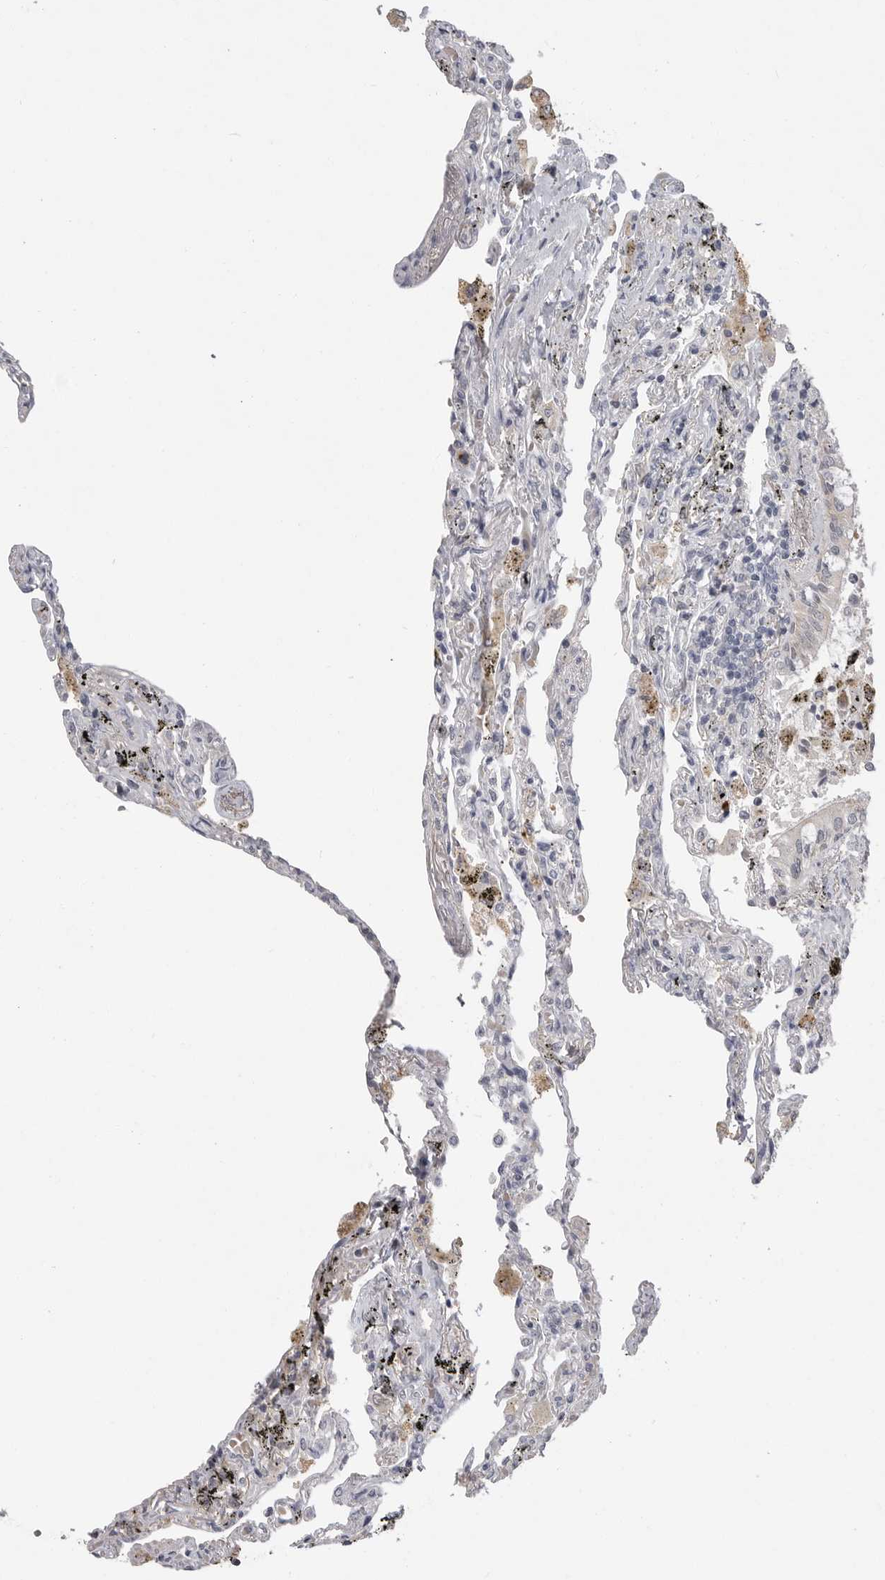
{"staining": {"intensity": "negative", "quantity": "none", "location": "none"}, "tissue": "lung", "cell_type": "Alveolar cells", "image_type": "normal", "snomed": [{"axis": "morphology", "description": "Normal tissue, NOS"}, {"axis": "topography", "description": "Lung"}], "caption": "The photomicrograph demonstrates no significant staining in alveolar cells of lung. The staining was performed using DAB to visualize the protein expression in brown, while the nuclei were stained in blue with hematoxylin (Magnification: 20x).", "gene": "PLEKHF1", "patient": {"sex": "male", "age": 59}}